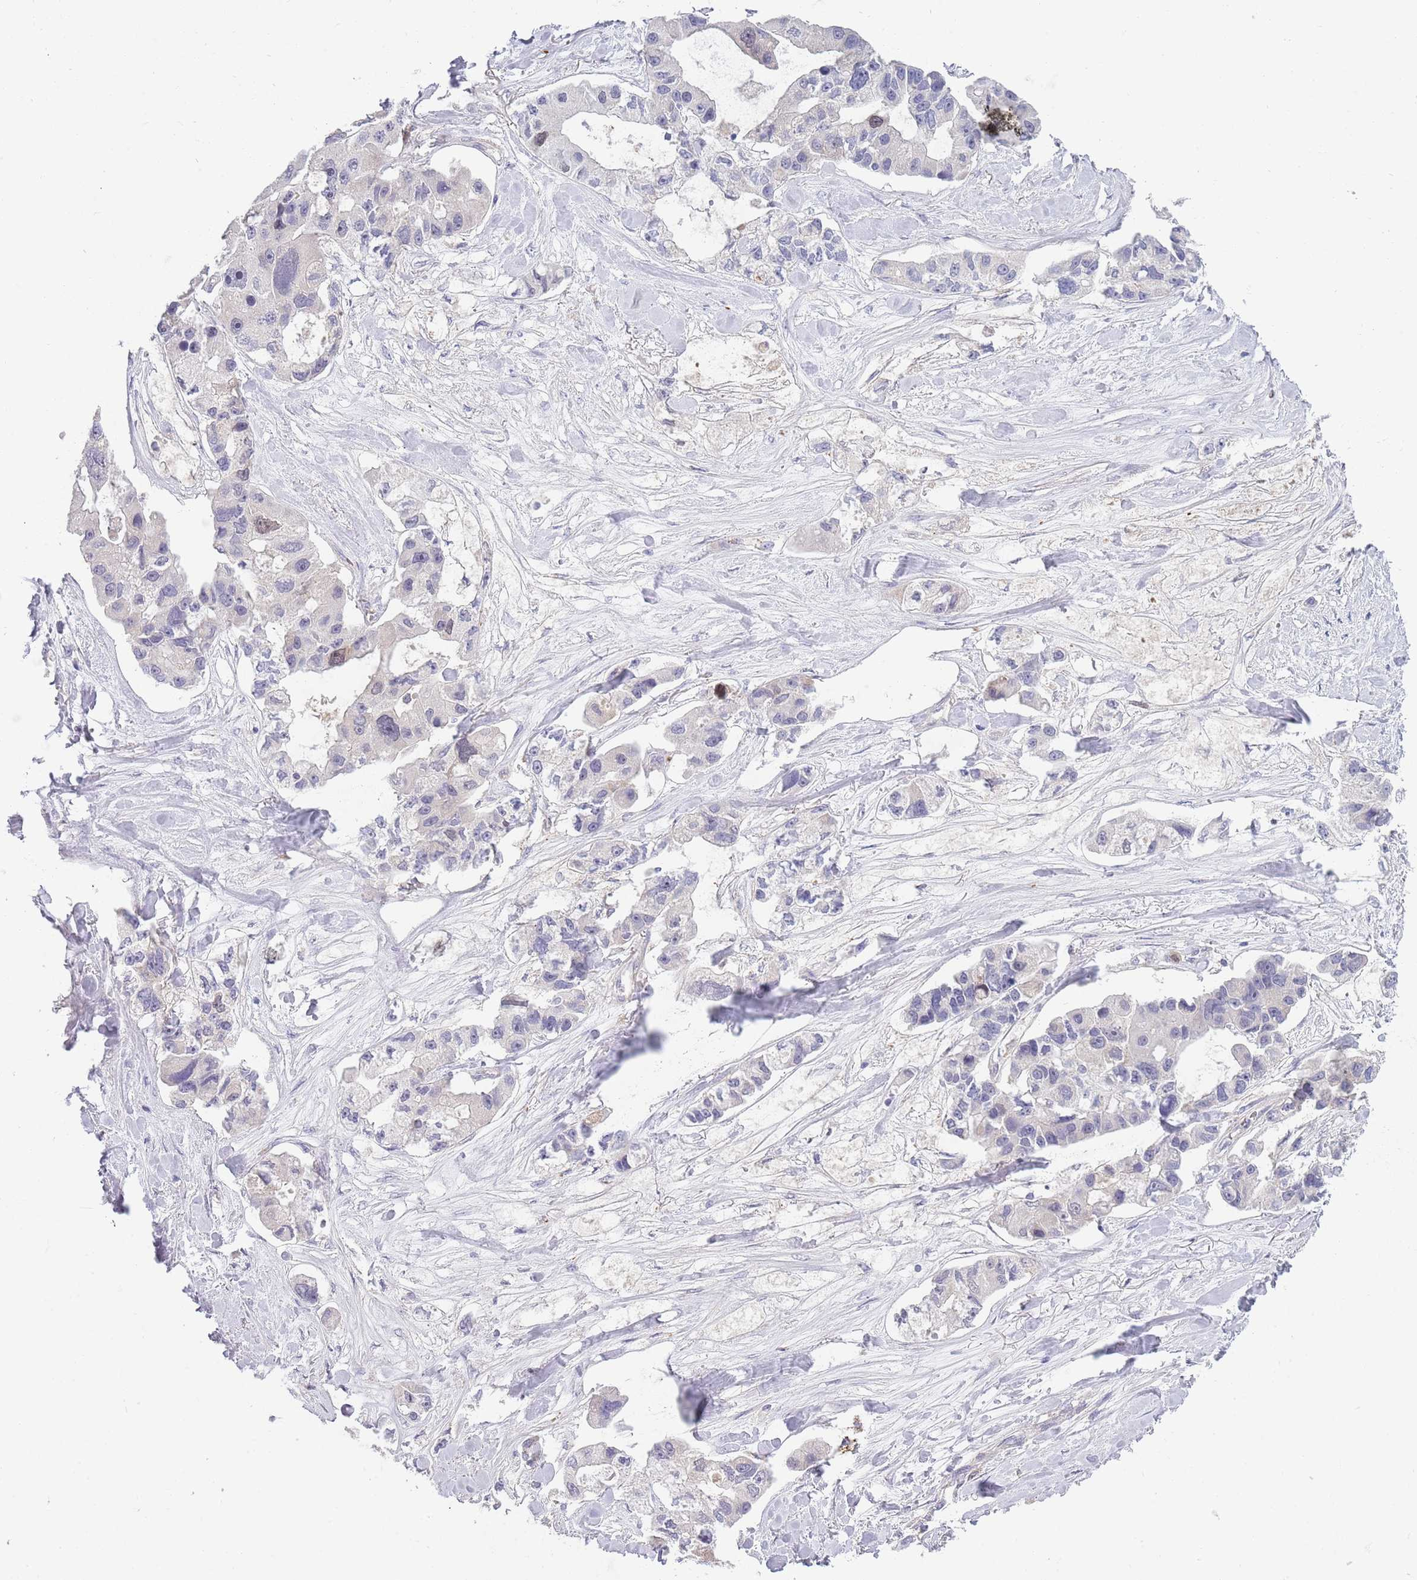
{"staining": {"intensity": "negative", "quantity": "none", "location": "none"}, "tissue": "lung cancer", "cell_type": "Tumor cells", "image_type": "cancer", "snomed": [{"axis": "morphology", "description": "Adenocarcinoma, NOS"}, {"axis": "topography", "description": "Lung"}], "caption": "DAB immunohistochemical staining of human lung adenocarcinoma displays no significant staining in tumor cells. (Stains: DAB (3,3'-diaminobenzidine) immunohistochemistry with hematoxylin counter stain, Microscopy: brightfield microscopy at high magnification).", "gene": "PIMREG", "patient": {"sex": "female", "age": 54}}